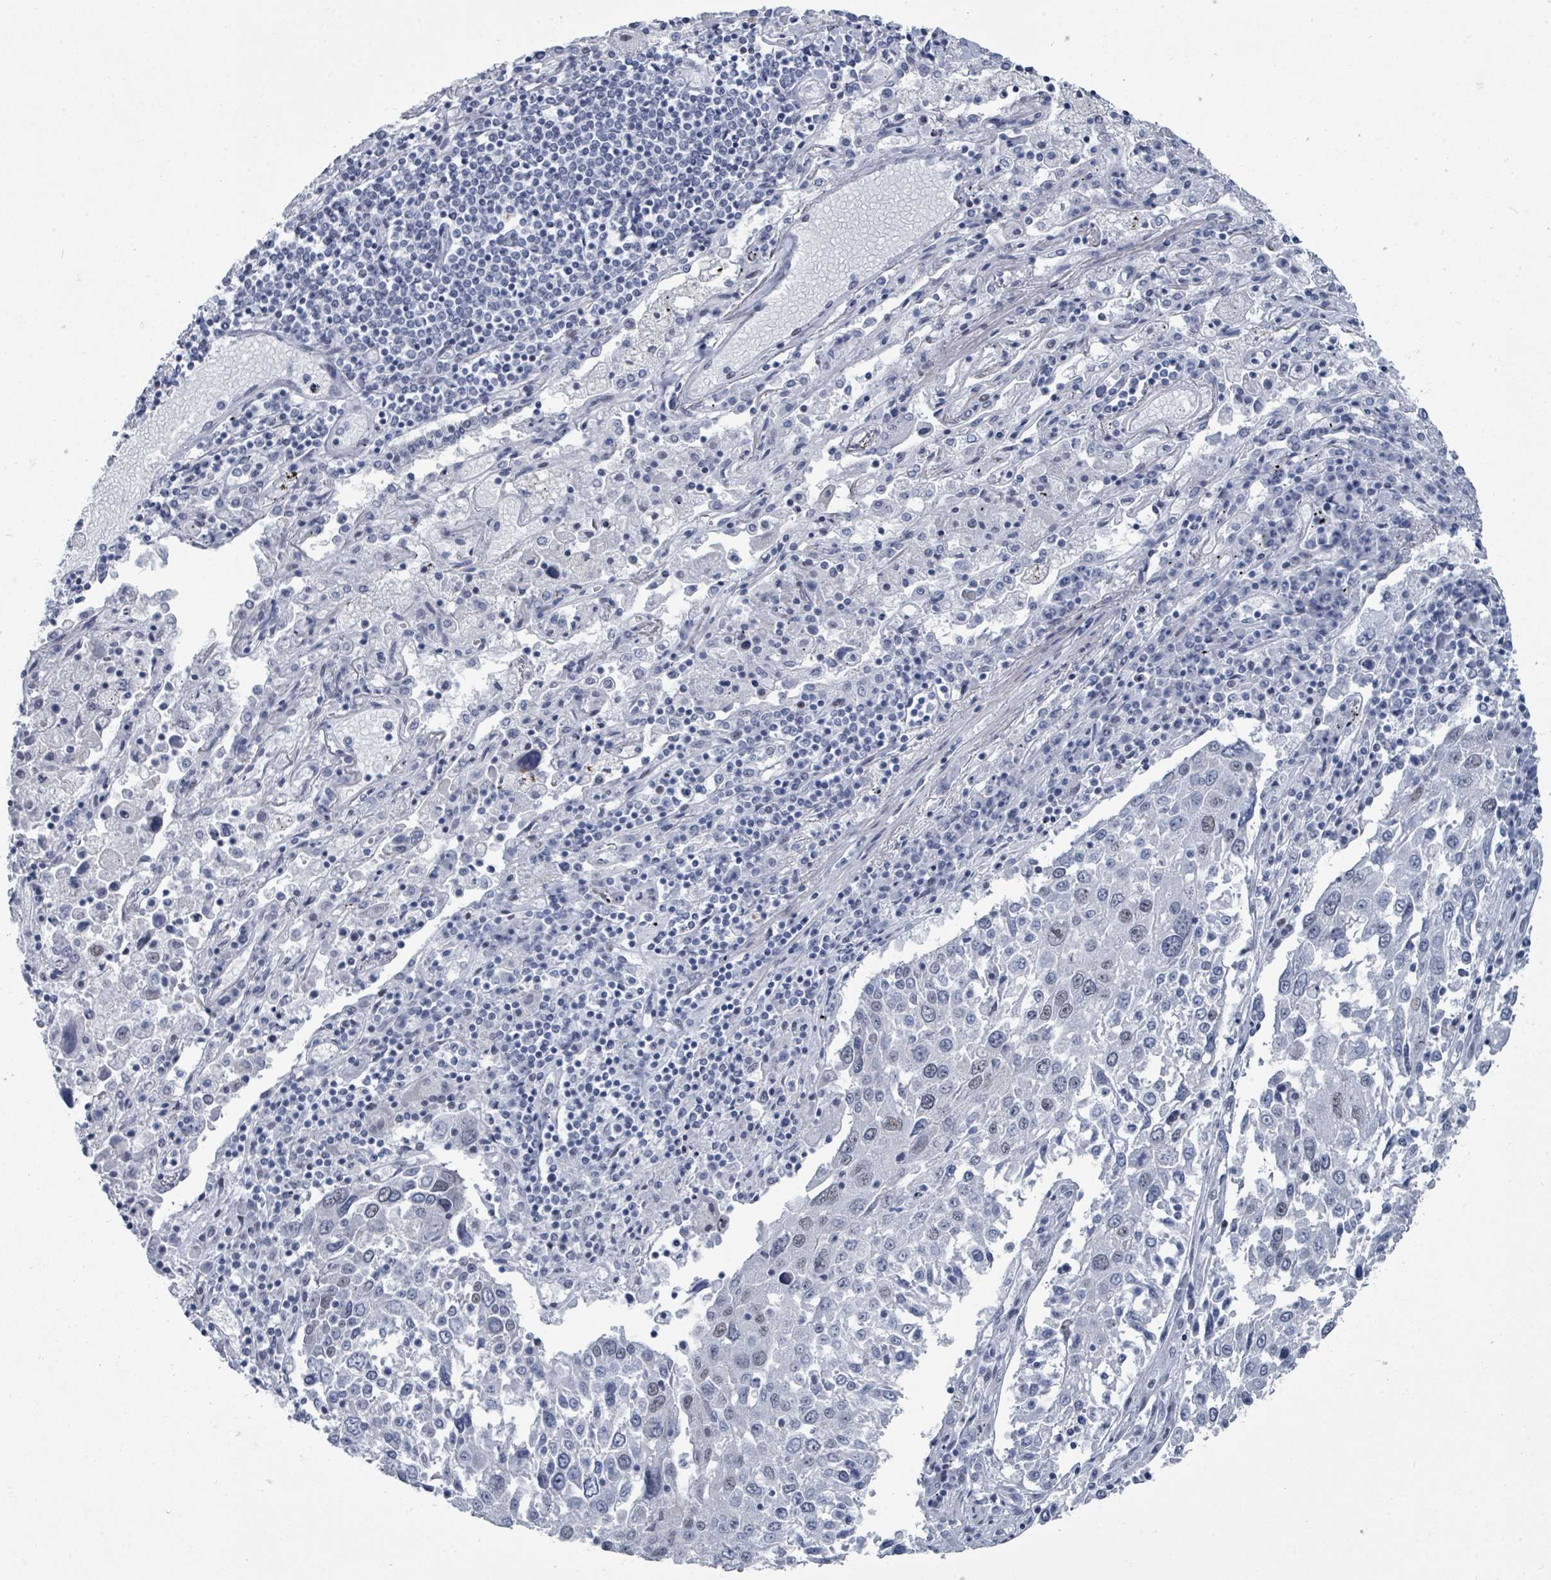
{"staining": {"intensity": "negative", "quantity": "none", "location": "none"}, "tissue": "lung cancer", "cell_type": "Tumor cells", "image_type": "cancer", "snomed": [{"axis": "morphology", "description": "Squamous cell carcinoma, NOS"}, {"axis": "topography", "description": "Lung"}], "caption": "There is no significant staining in tumor cells of lung squamous cell carcinoma. (DAB immunohistochemistry with hematoxylin counter stain).", "gene": "CT45A5", "patient": {"sex": "male", "age": 65}}